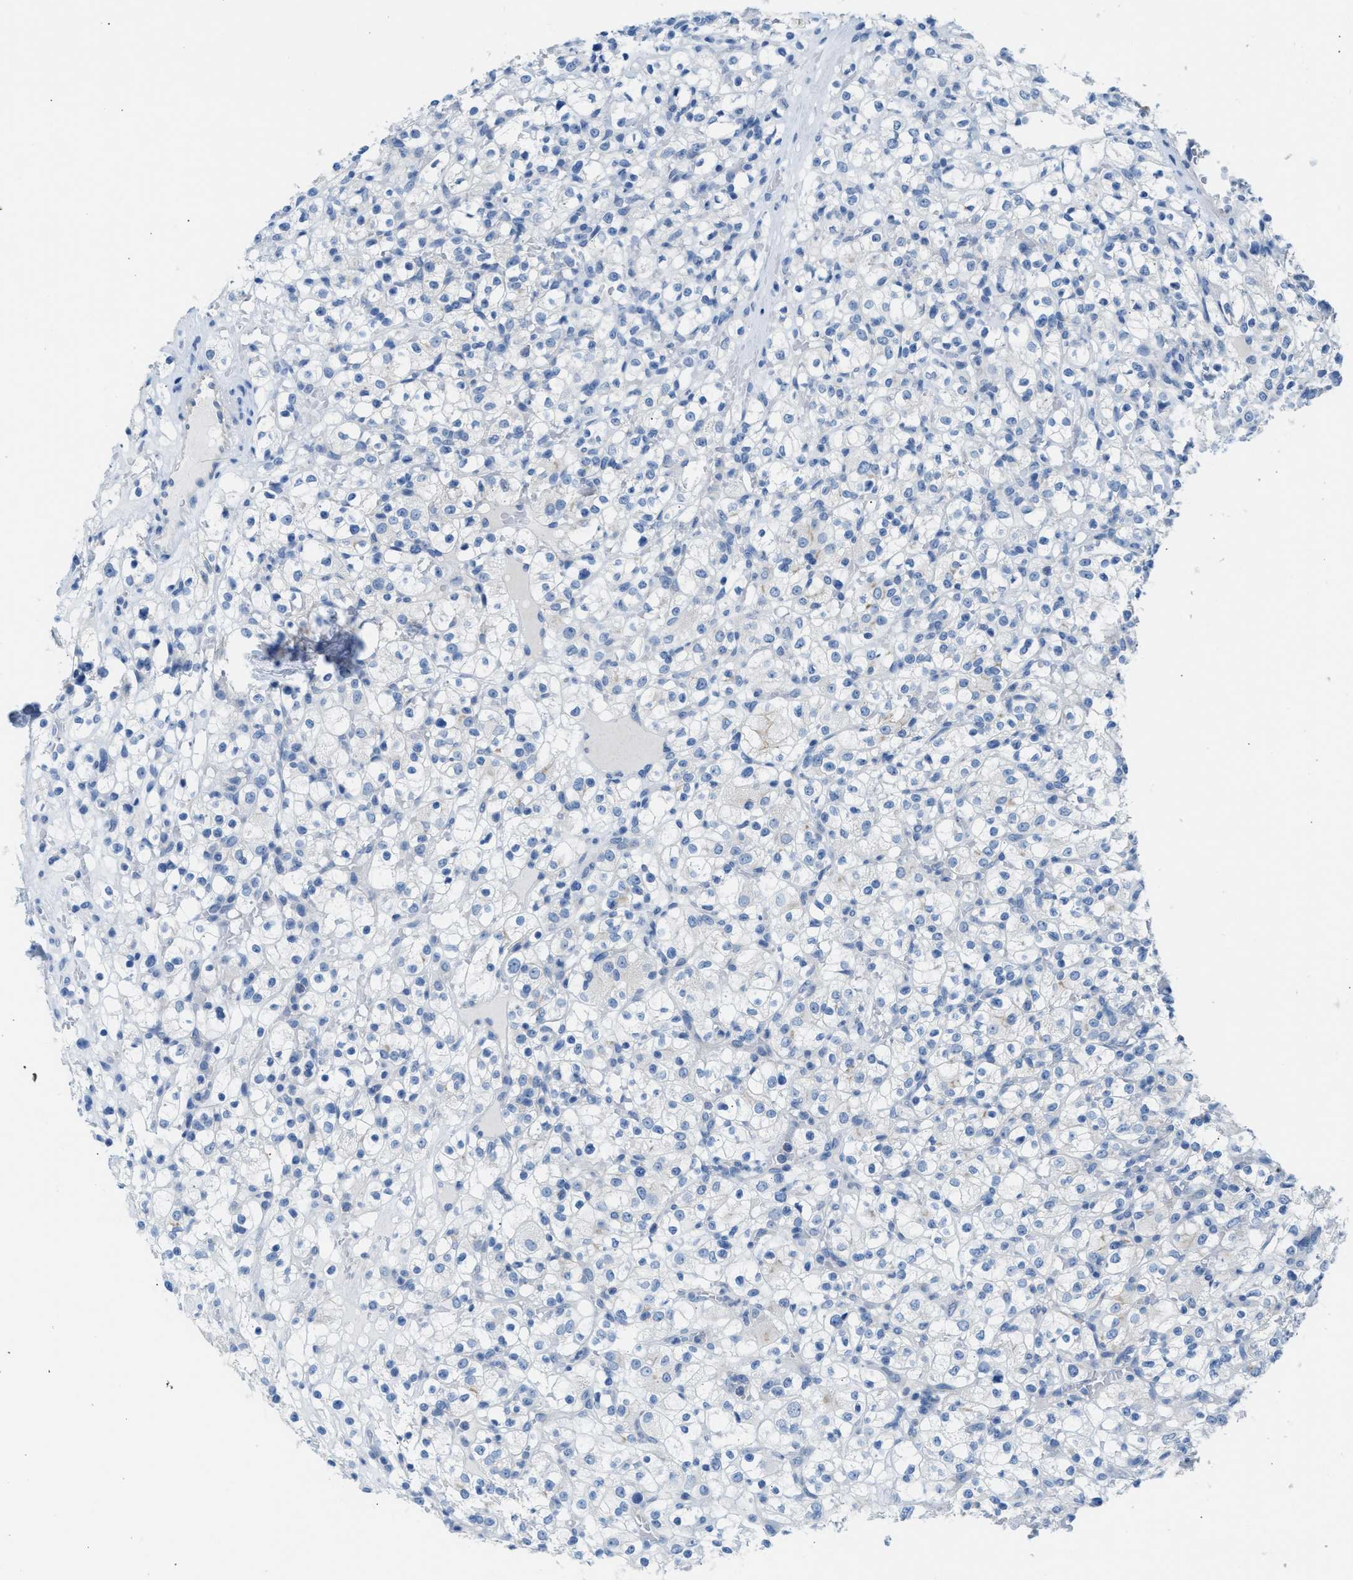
{"staining": {"intensity": "negative", "quantity": "none", "location": "none"}, "tissue": "renal cancer", "cell_type": "Tumor cells", "image_type": "cancer", "snomed": [{"axis": "morphology", "description": "Normal tissue, NOS"}, {"axis": "morphology", "description": "Adenocarcinoma, NOS"}, {"axis": "topography", "description": "Kidney"}], "caption": "Immunohistochemistry of human renal cancer (adenocarcinoma) displays no expression in tumor cells.", "gene": "ERBB2", "patient": {"sex": "female", "age": 72}}